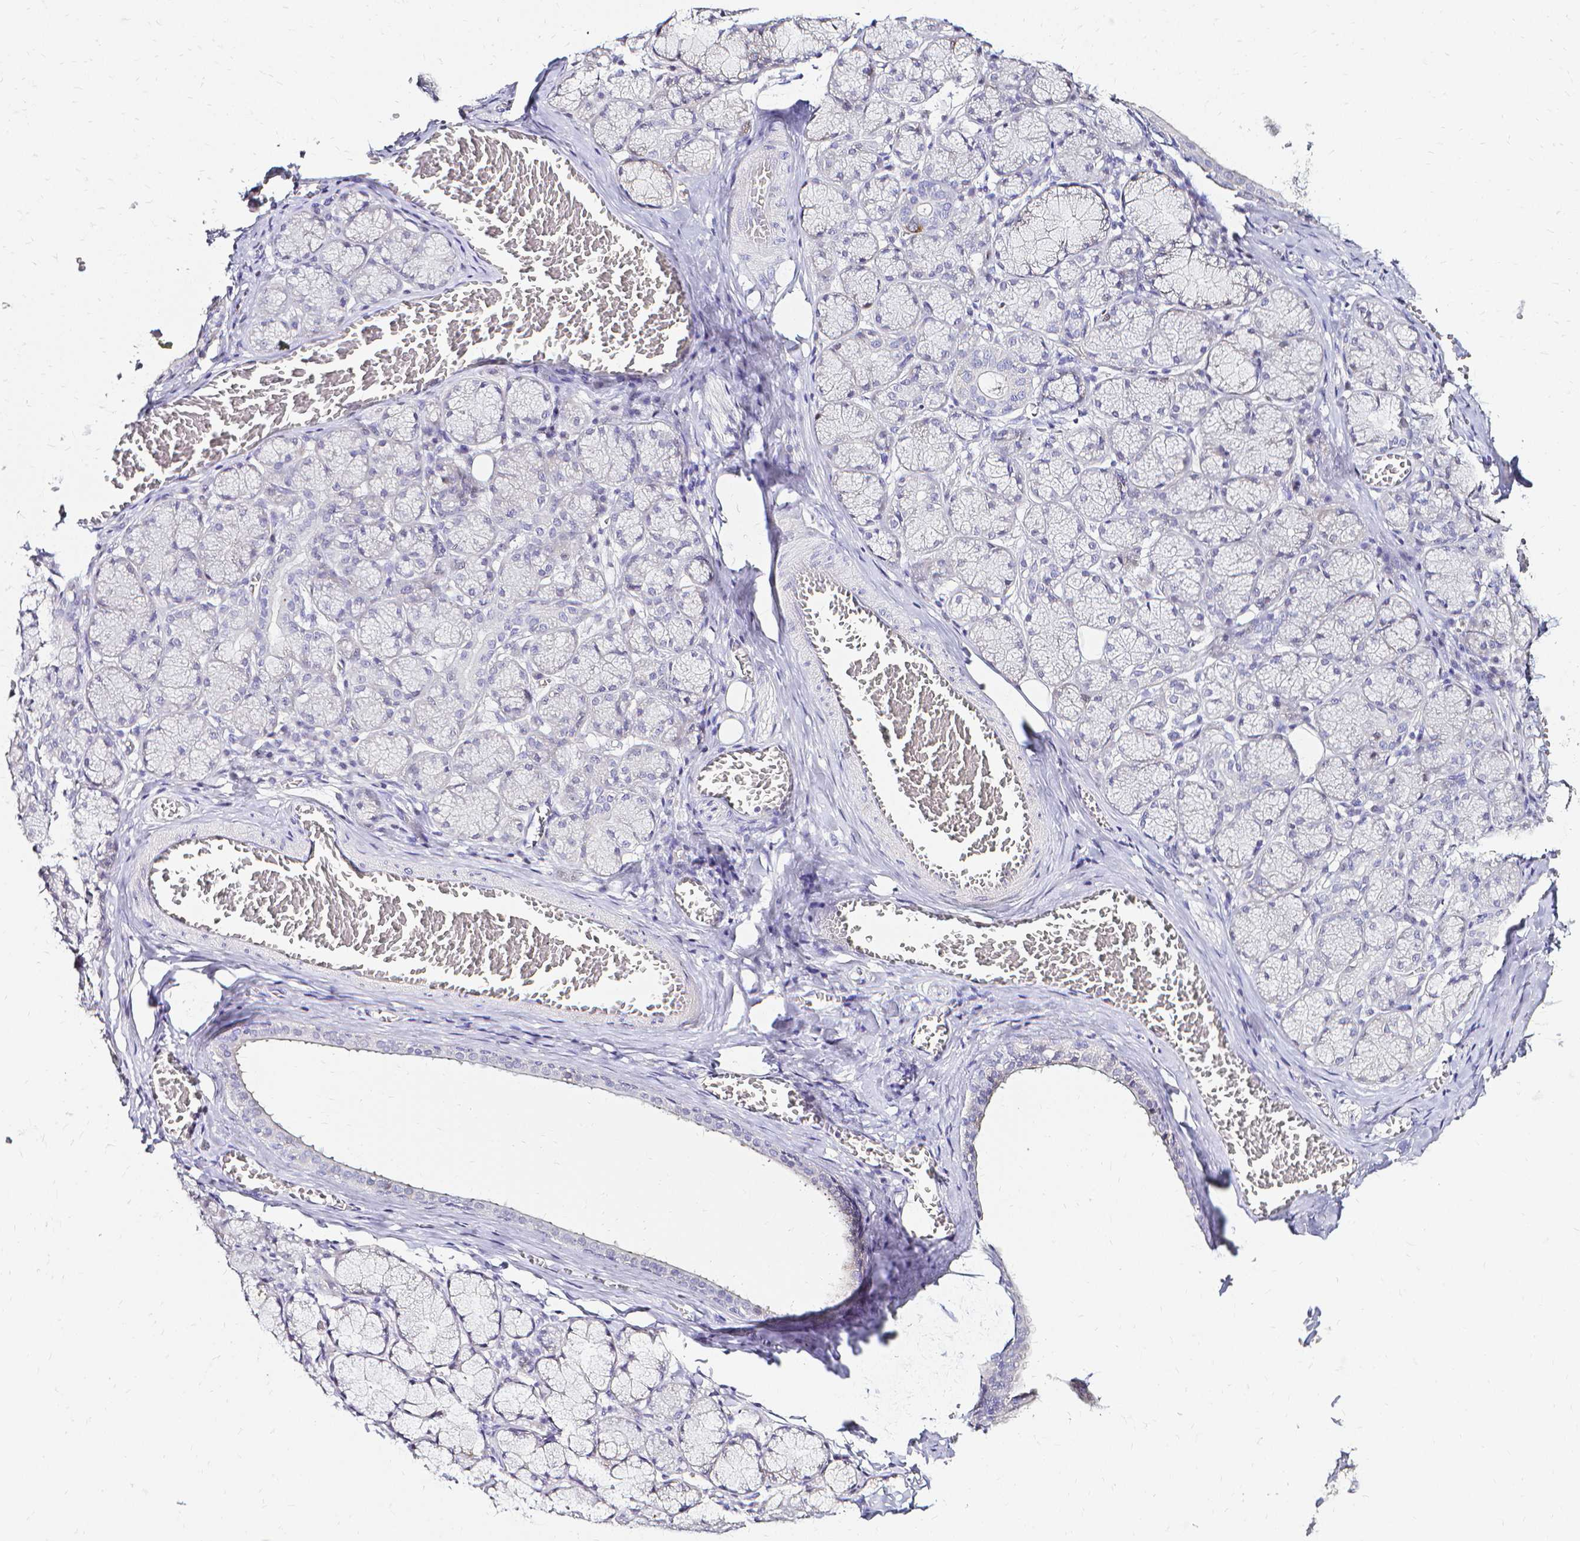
{"staining": {"intensity": "moderate", "quantity": "<25%", "location": "cytoplasmic/membranous"}, "tissue": "salivary gland", "cell_type": "Glandular cells", "image_type": "normal", "snomed": [{"axis": "morphology", "description": "Normal tissue, NOS"}, {"axis": "topography", "description": "Salivary gland"}], "caption": "Human salivary gland stained with a brown dye shows moderate cytoplasmic/membranous positive positivity in about <25% of glandular cells.", "gene": "CCNB1", "patient": {"sex": "female", "age": 24}}